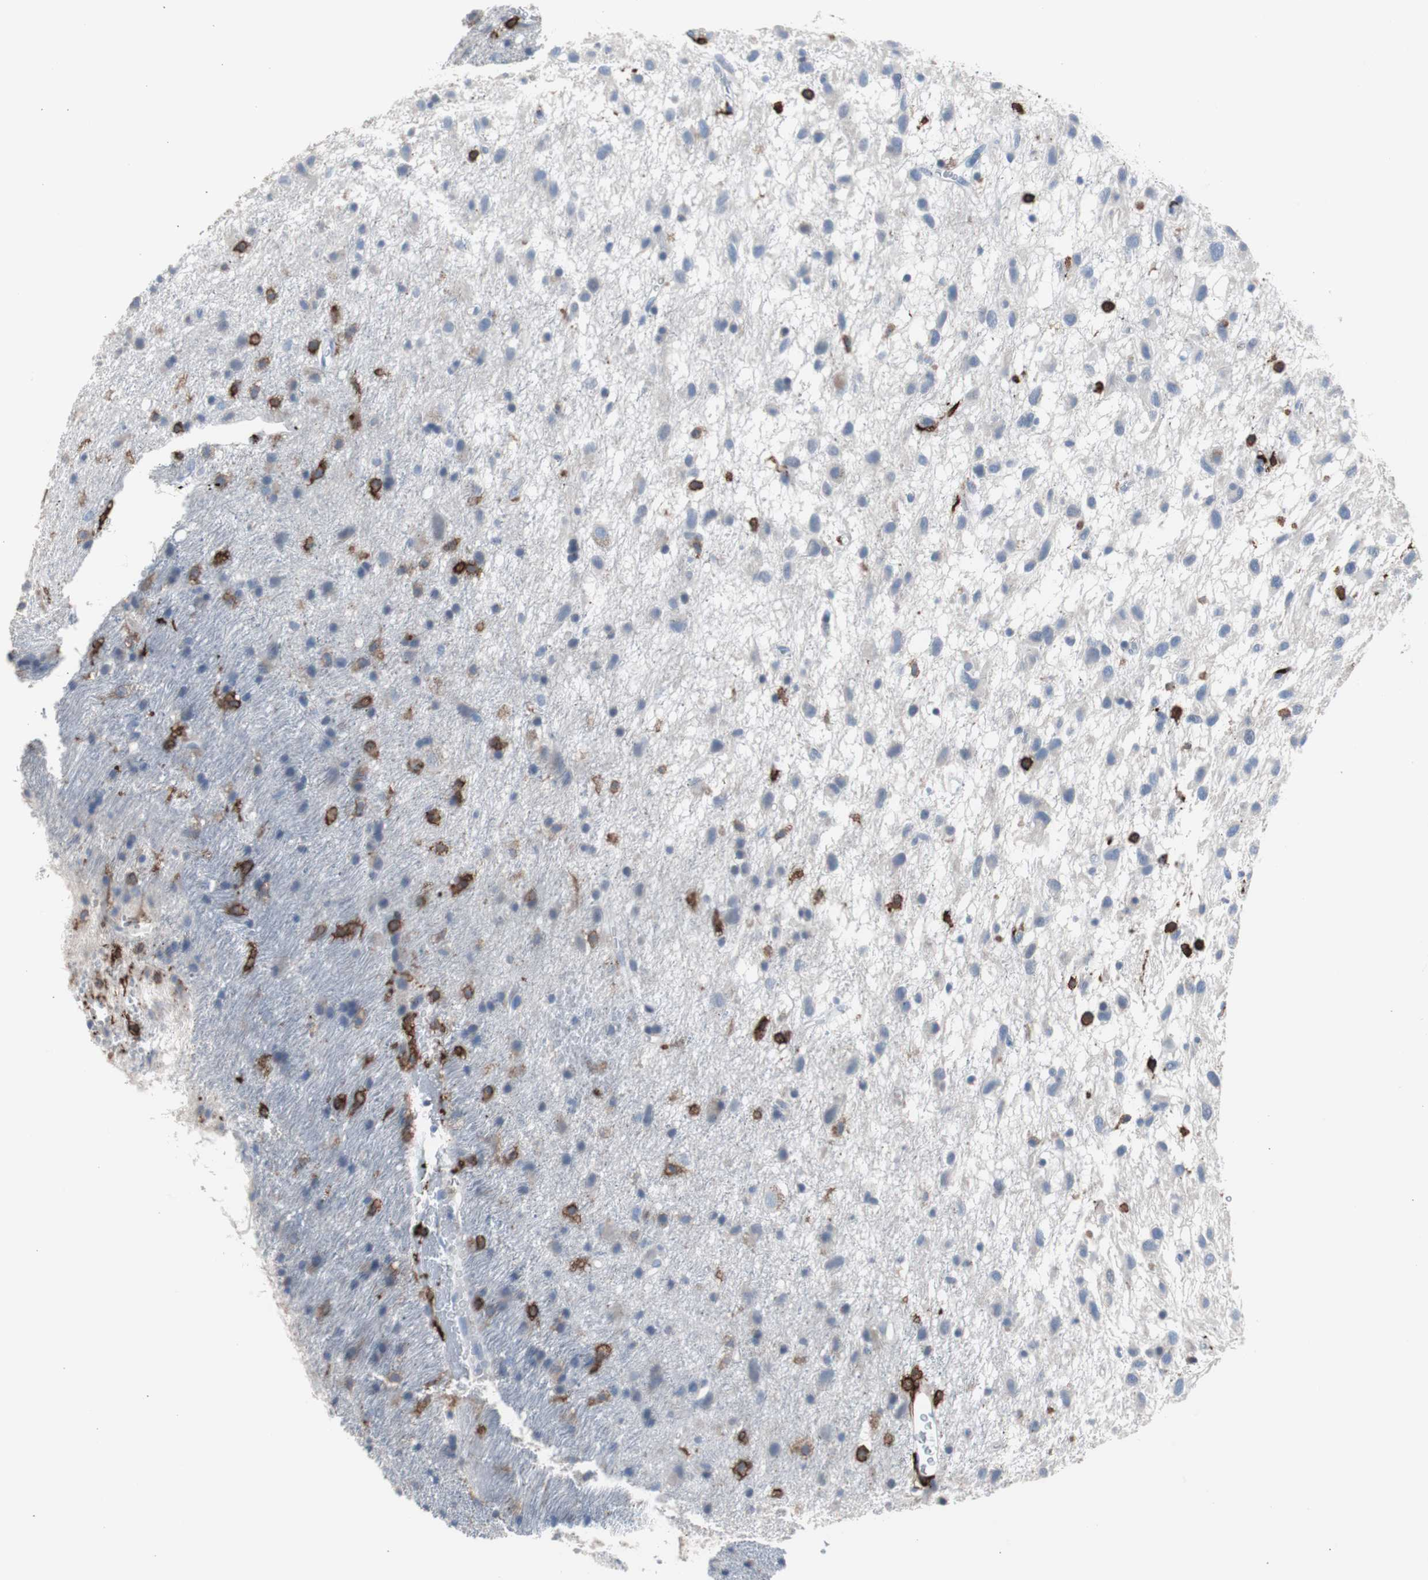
{"staining": {"intensity": "negative", "quantity": "none", "location": "none"}, "tissue": "glioma", "cell_type": "Tumor cells", "image_type": "cancer", "snomed": [{"axis": "morphology", "description": "Glioma, malignant, Low grade"}, {"axis": "topography", "description": "Brain"}], "caption": "The histopathology image demonstrates no staining of tumor cells in malignant low-grade glioma. (DAB immunohistochemistry, high magnification).", "gene": "FCGR2B", "patient": {"sex": "male", "age": 77}}